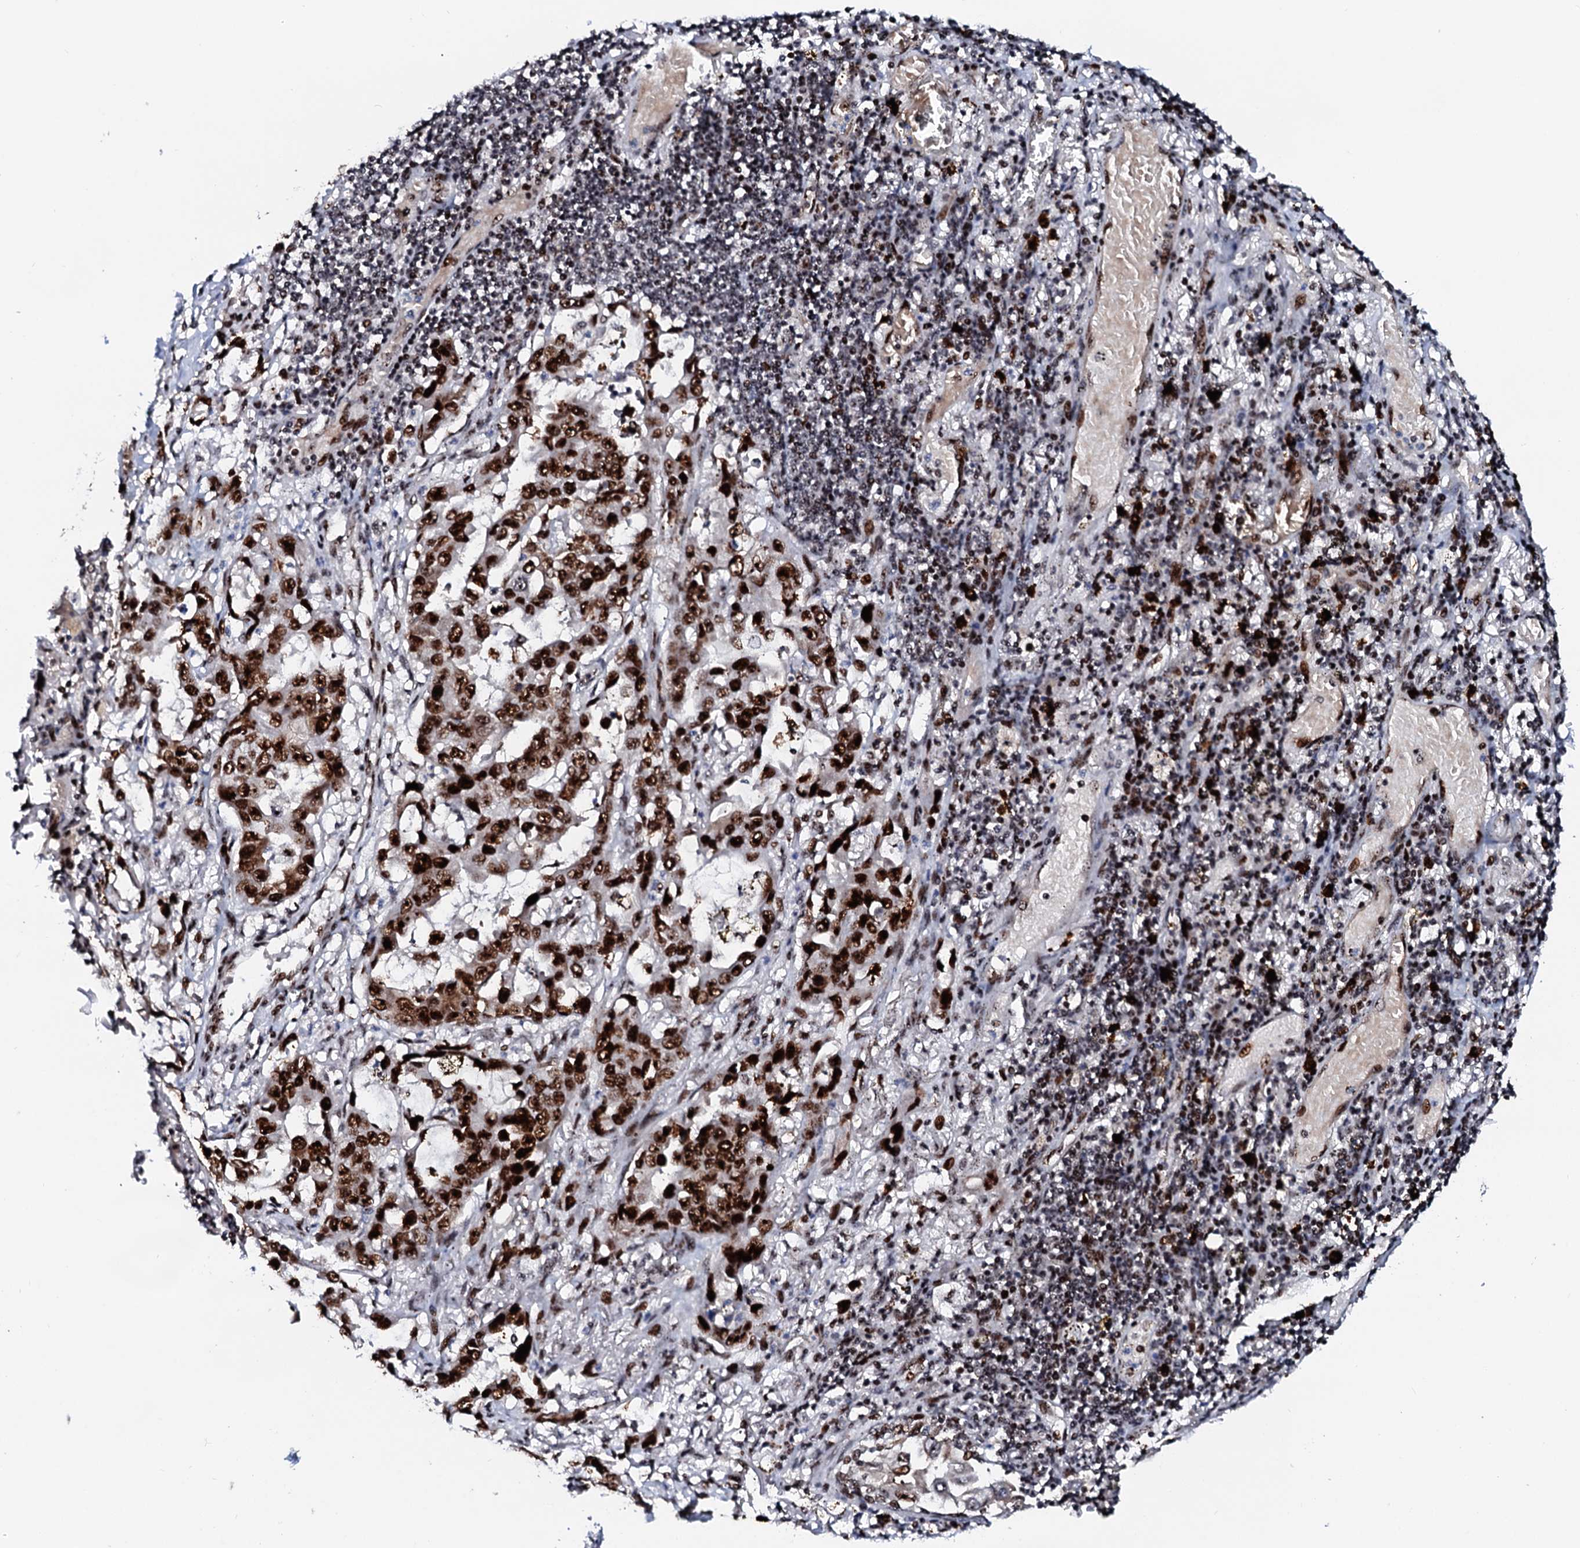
{"staining": {"intensity": "strong", "quantity": ">75%", "location": "nuclear"}, "tissue": "lung cancer", "cell_type": "Tumor cells", "image_type": "cancer", "snomed": [{"axis": "morphology", "description": "Adenocarcinoma, NOS"}, {"axis": "topography", "description": "Lung"}], "caption": "Approximately >75% of tumor cells in human adenocarcinoma (lung) exhibit strong nuclear protein positivity as visualized by brown immunohistochemical staining.", "gene": "NEUROG3", "patient": {"sex": "male", "age": 64}}